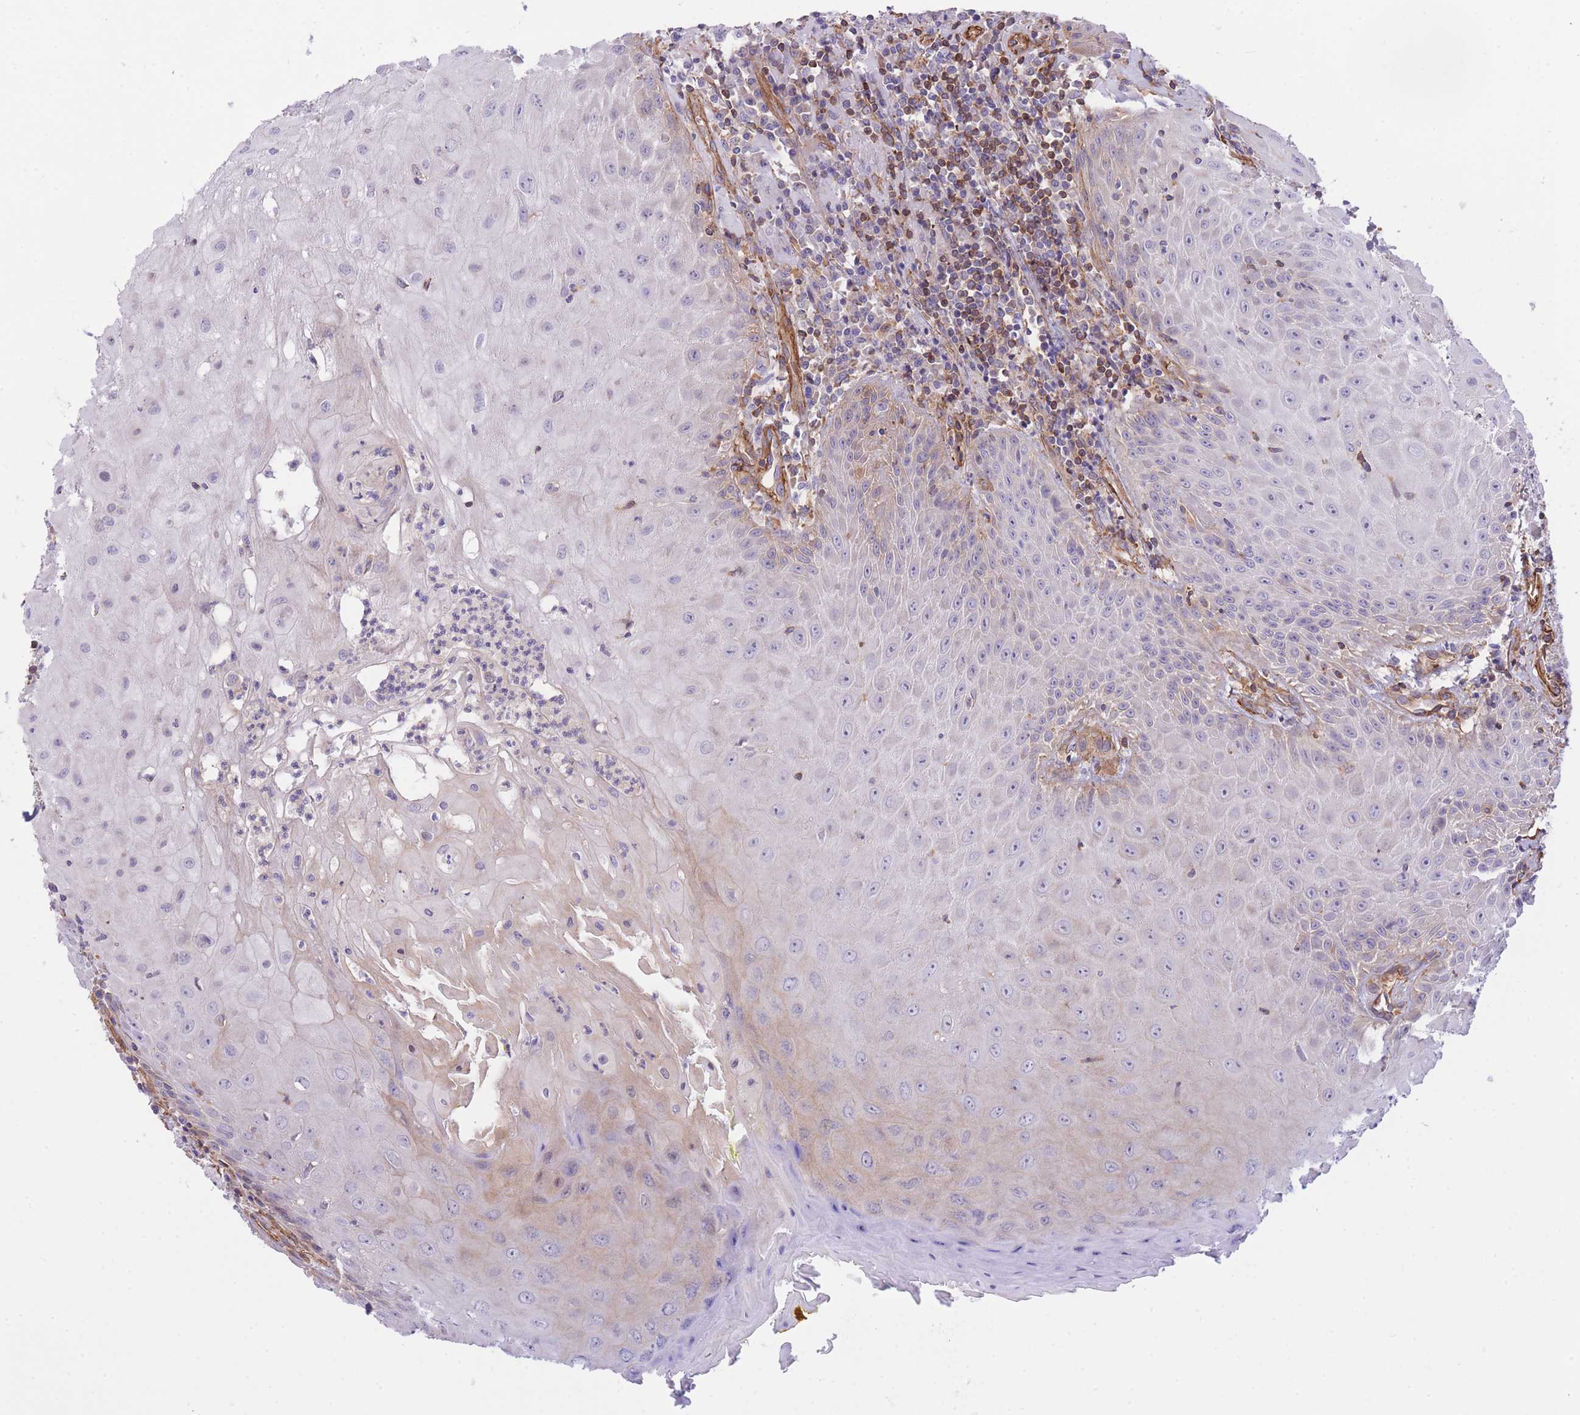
{"staining": {"intensity": "weak", "quantity": "25%-75%", "location": "cytoplasmic/membranous"}, "tissue": "head and neck cancer", "cell_type": "Tumor cells", "image_type": "cancer", "snomed": [{"axis": "morphology", "description": "Normal tissue, NOS"}, {"axis": "morphology", "description": "Squamous cell carcinoma, NOS"}, {"axis": "topography", "description": "Oral tissue"}, {"axis": "topography", "description": "Head-Neck"}], "caption": "The micrograph reveals a brown stain indicating the presence of a protein in the cytoplasmic/membranous of tumor cells in head and neck cancer.", "gene": "CDC25B", "patient": {"sex": "female", "age": 70}}